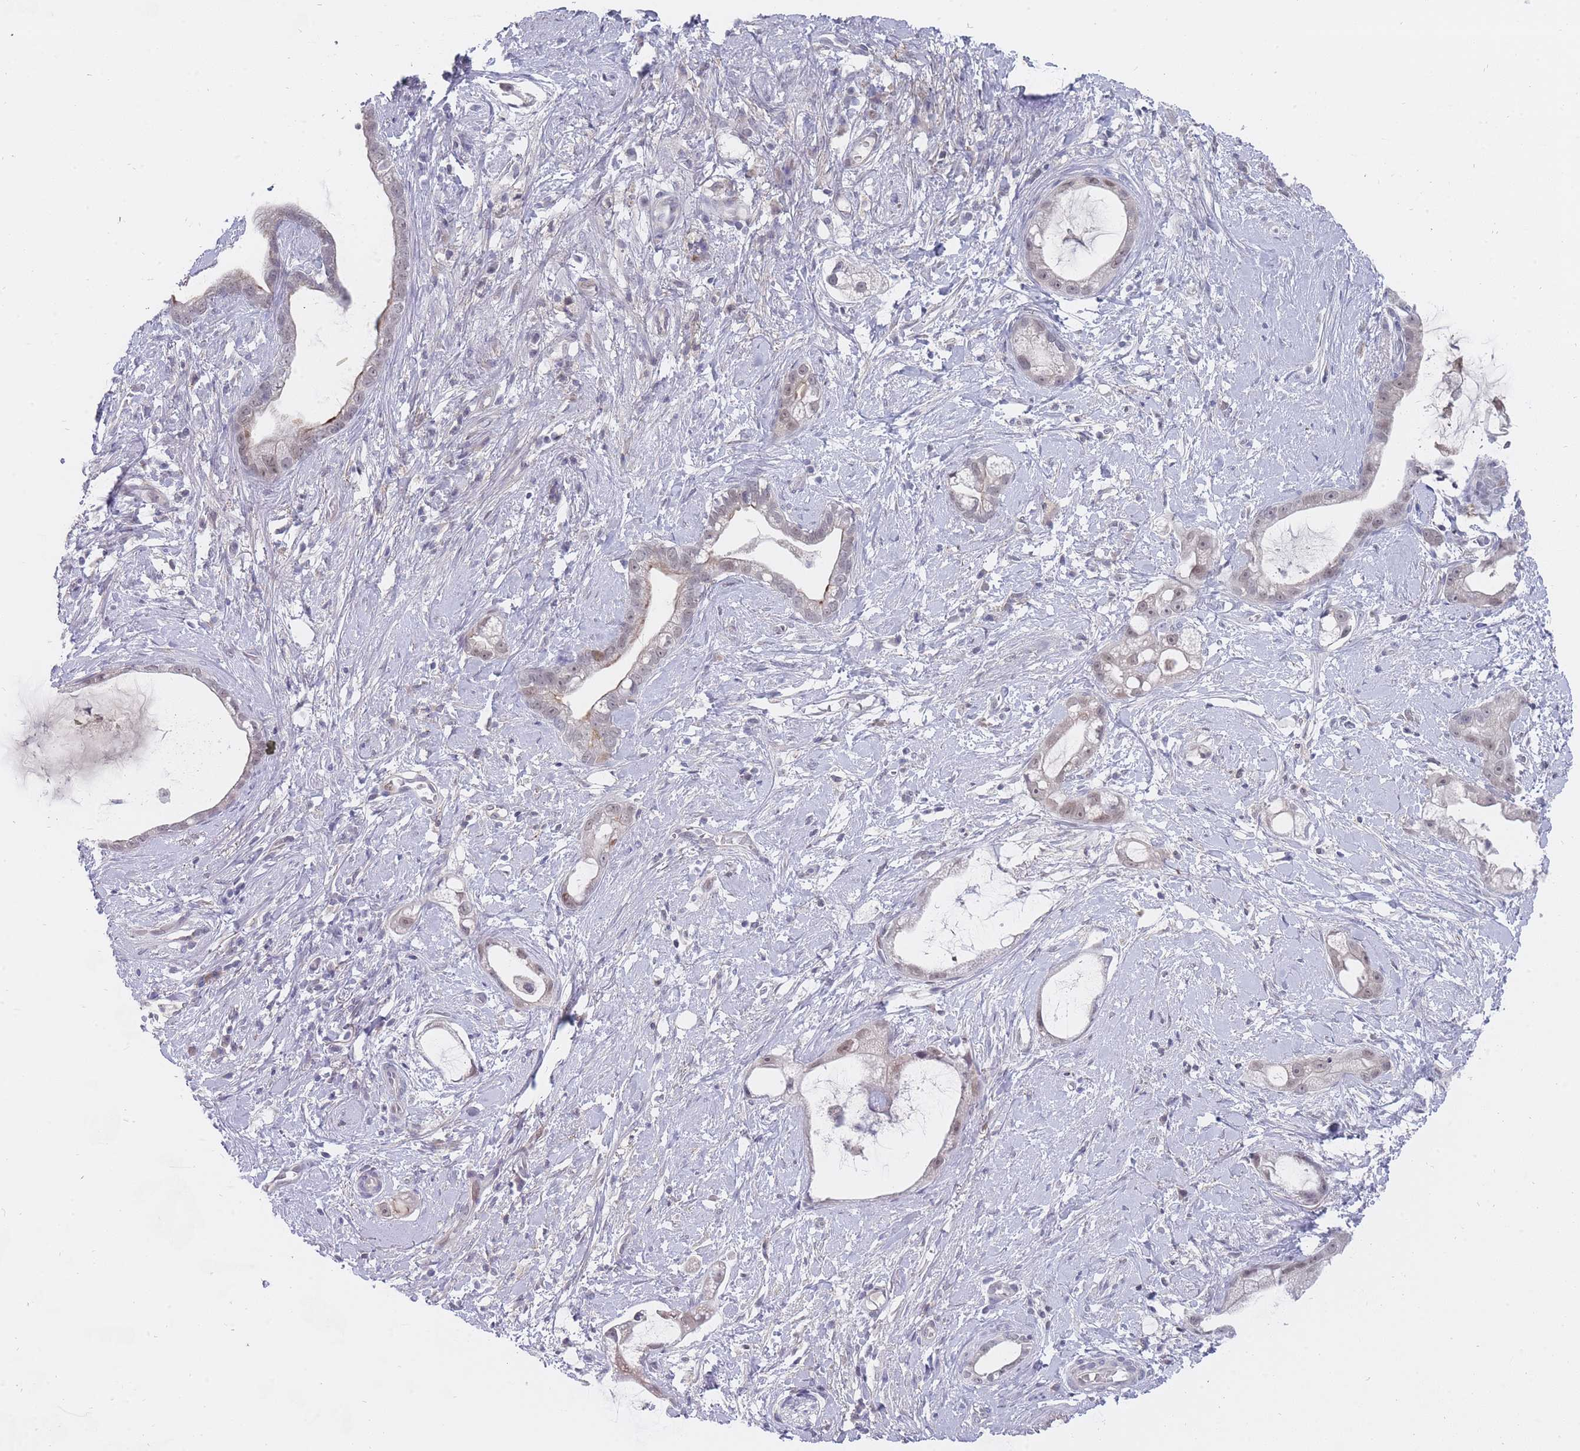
{"staining": {"intensity": "weak", "quantity": "<25%", "location": "nuclear"}, "tissue": "stomach cancer", "cell_type": "Tumor cells", "image_type": "cancer", "snomed": [{"axis": "morphology", "description": "Adenocarcinoma, NOS"}, {"axis": "topography", "description": "Stomach"}], "caption": "Stomach cancer was stained to show a protein in brown. There is no significant staining in tumor cells.", "gene": "GINS1", "patient": {"sex": "male", "age": 55}}